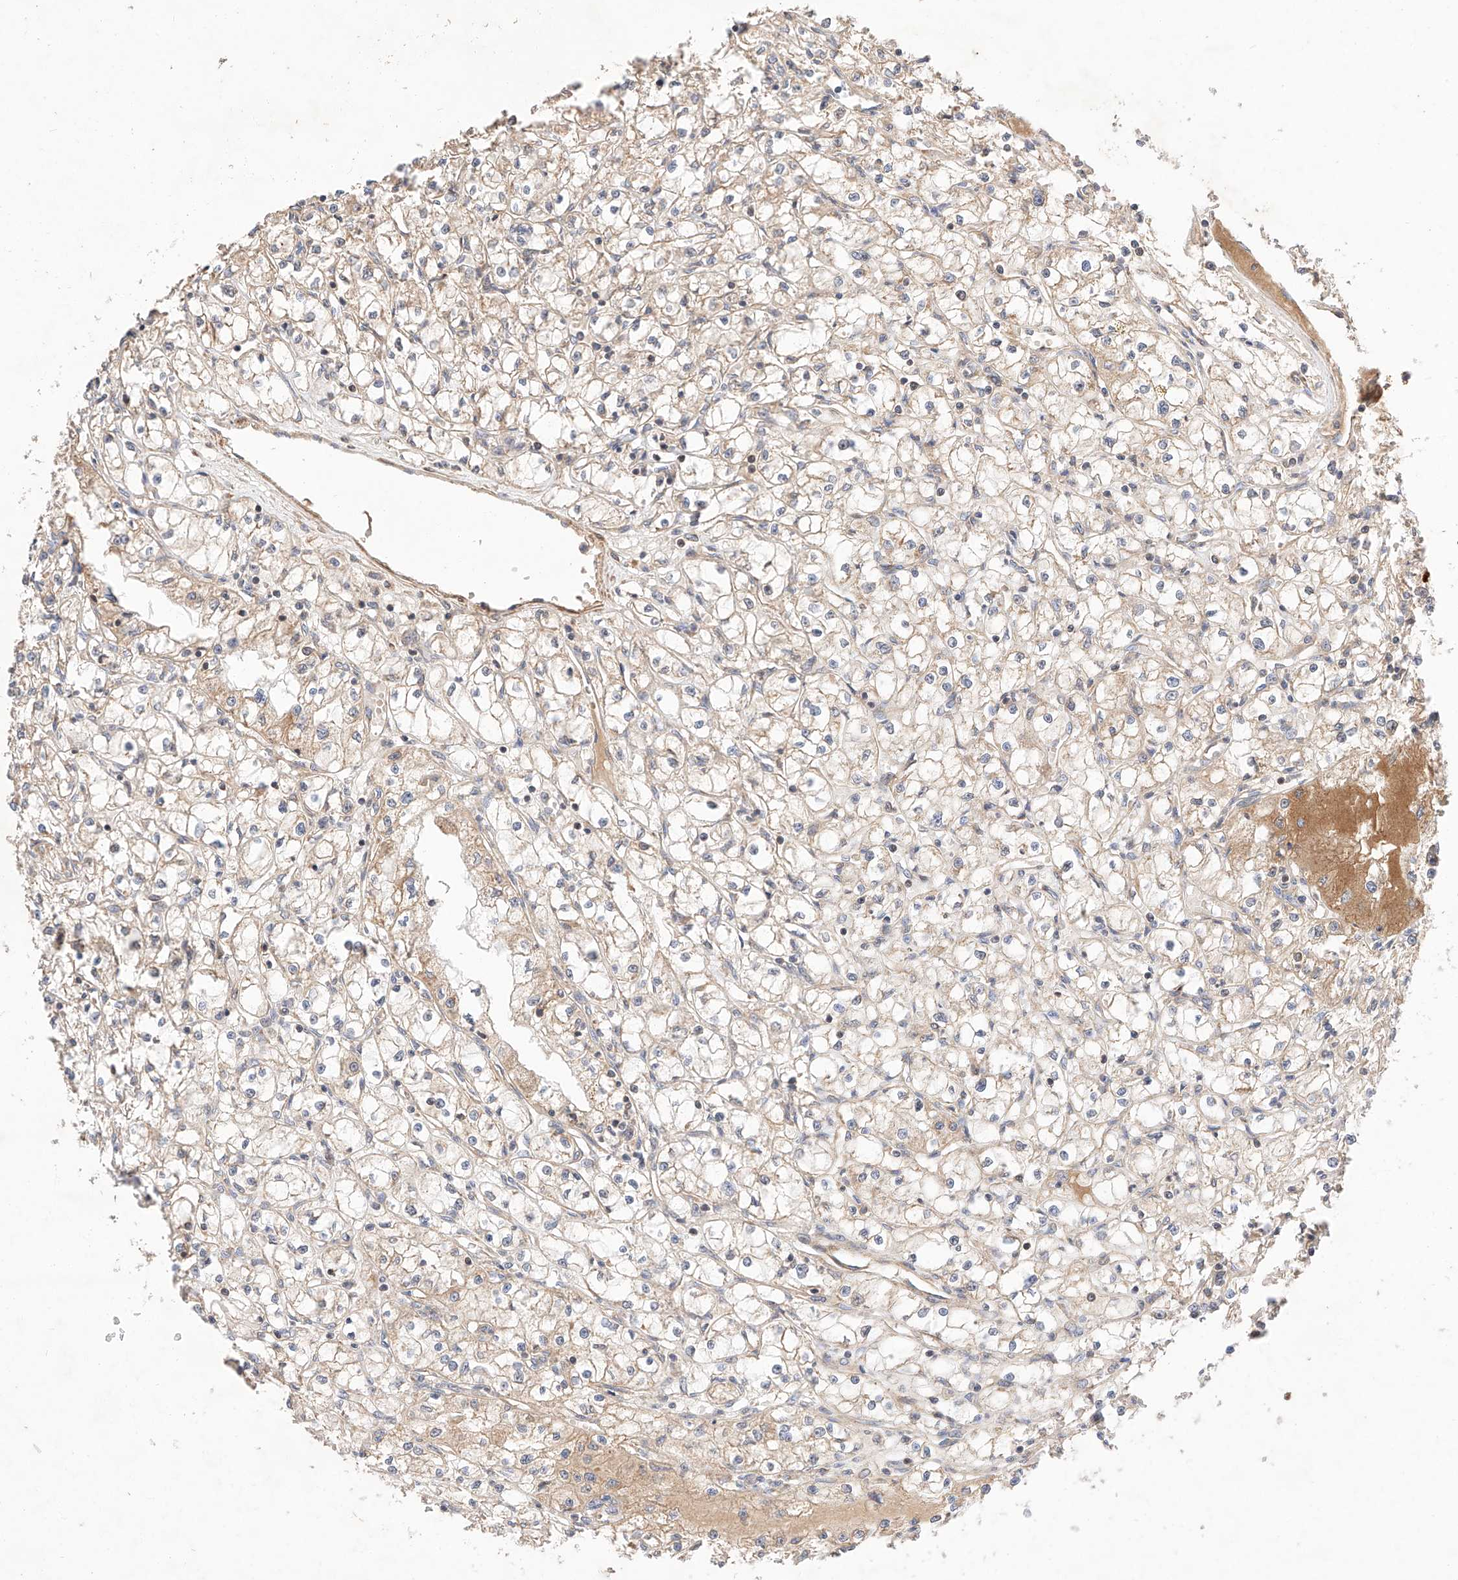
{"staining": {"intensity": "weak", "quantity": "25%-75%", "location": "cytoplasmic/membranous"}, "tissue": "renal cancer", "cell_type": "Tumor cells", "image_type": "cancer", "snomed": [{"axis": "morphology", "description": "Adenocarcinoma, NOS"}, {"axis": "topography", "description": "Kidney"}], "caption": "A low amount of weak cytoplasmic/membranous positivity is appreciated in approximately 25%-75% of tumor cells in renal adenocarcinoma tissue.", "gene": "RAB23", "patient": {"sex": "male", "age": 56}}